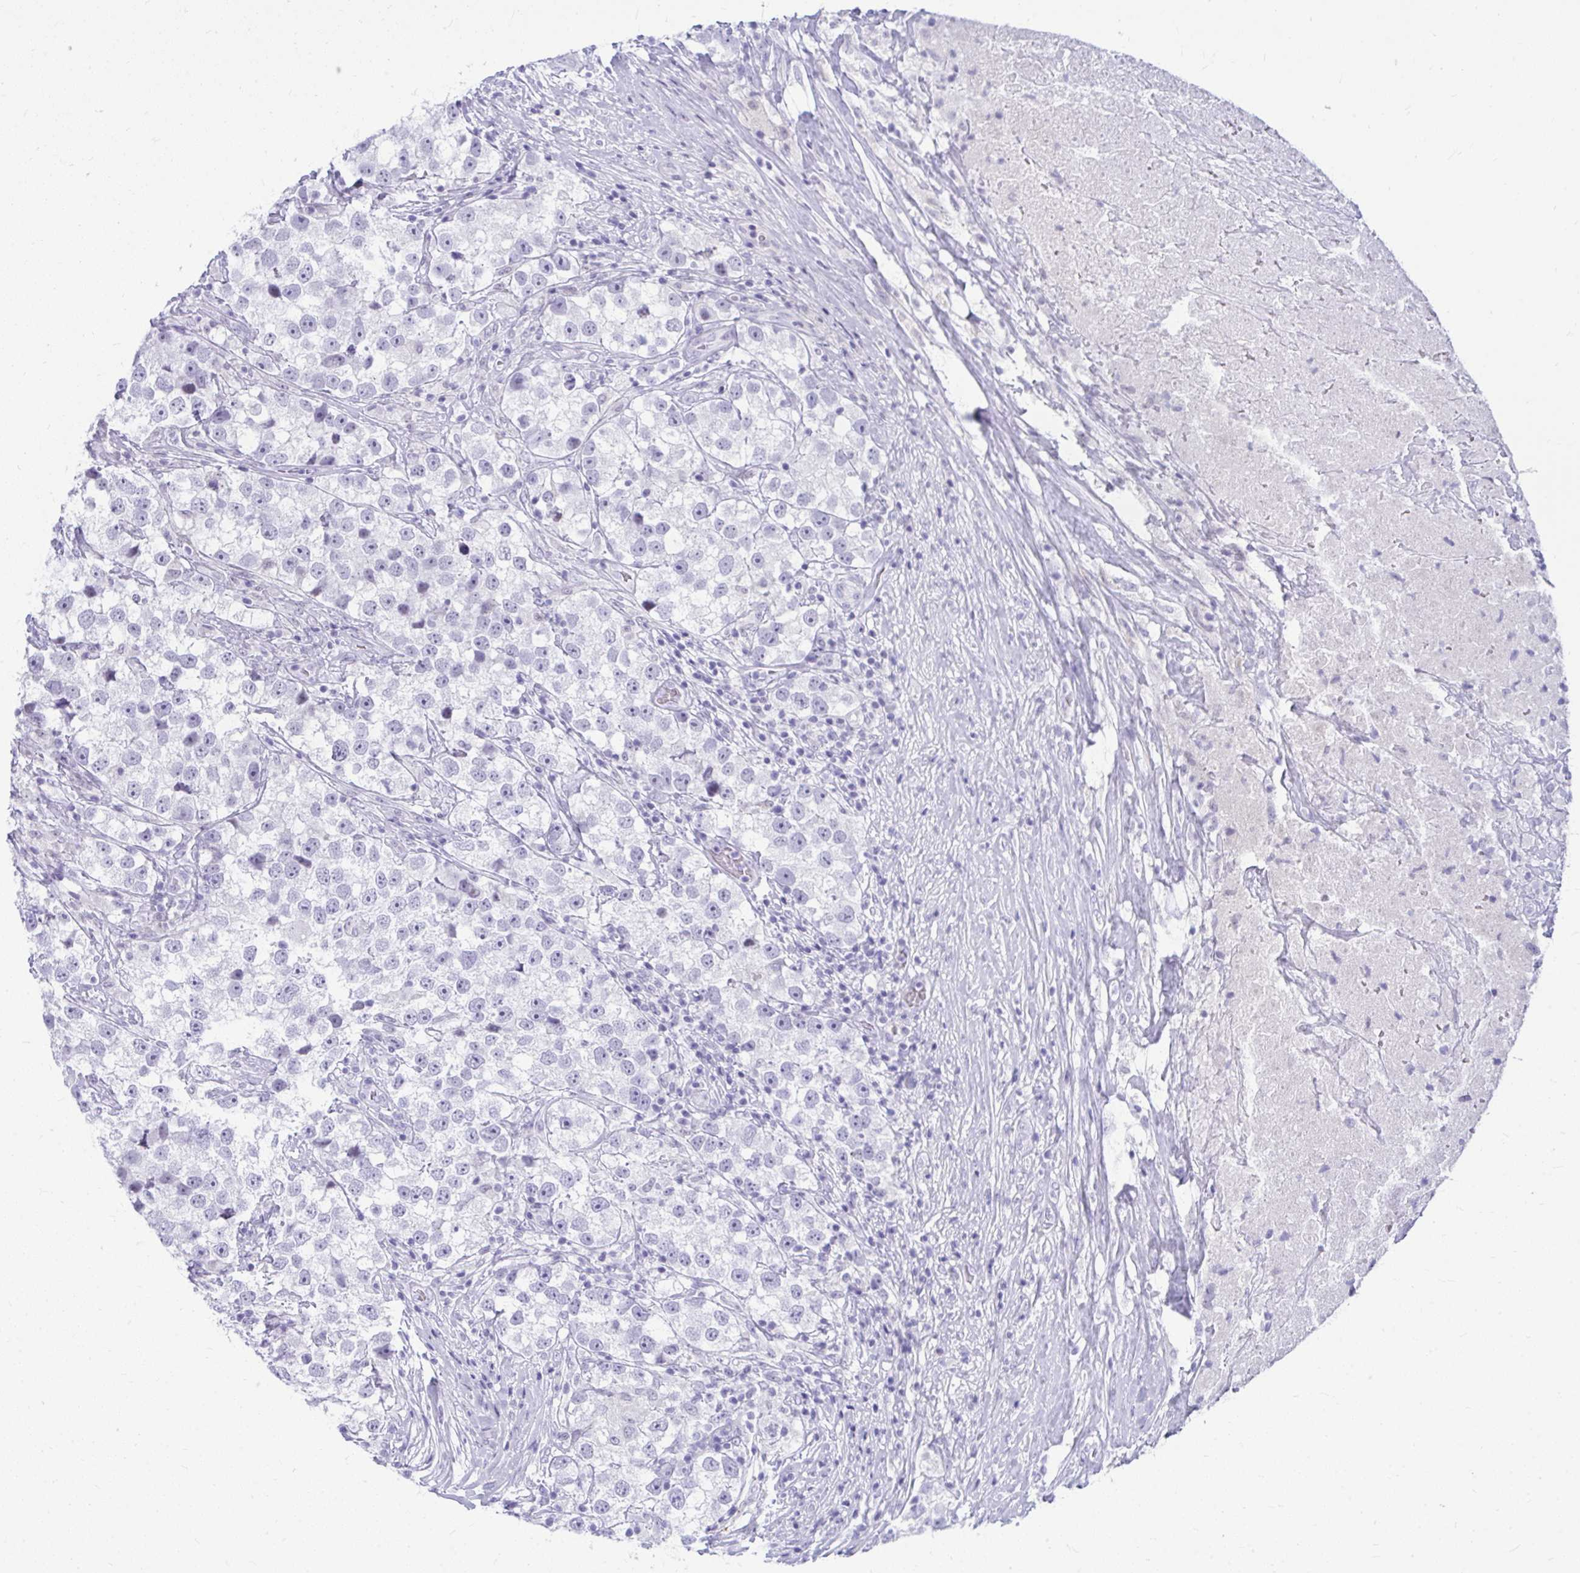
{"staining": {"intensity": "negative", "quantity": "none", "location": "none"}, "tissue": "testis cancer", "cell_type": "Tumor cells", "image_type": "cancer", "snomed": [{"axis": "morphology", "description": "Seminoma, NOS"}, {"axis": "topography", "description": "Testis"}], "caption": "A high-resolution histopathology image shows immunohistochemistry staining of seminoma (testis), which exhibits no significant positivity in tumor cells.", "gene": "OR5F1", "patient": {"sex": "male", "age": 46}}